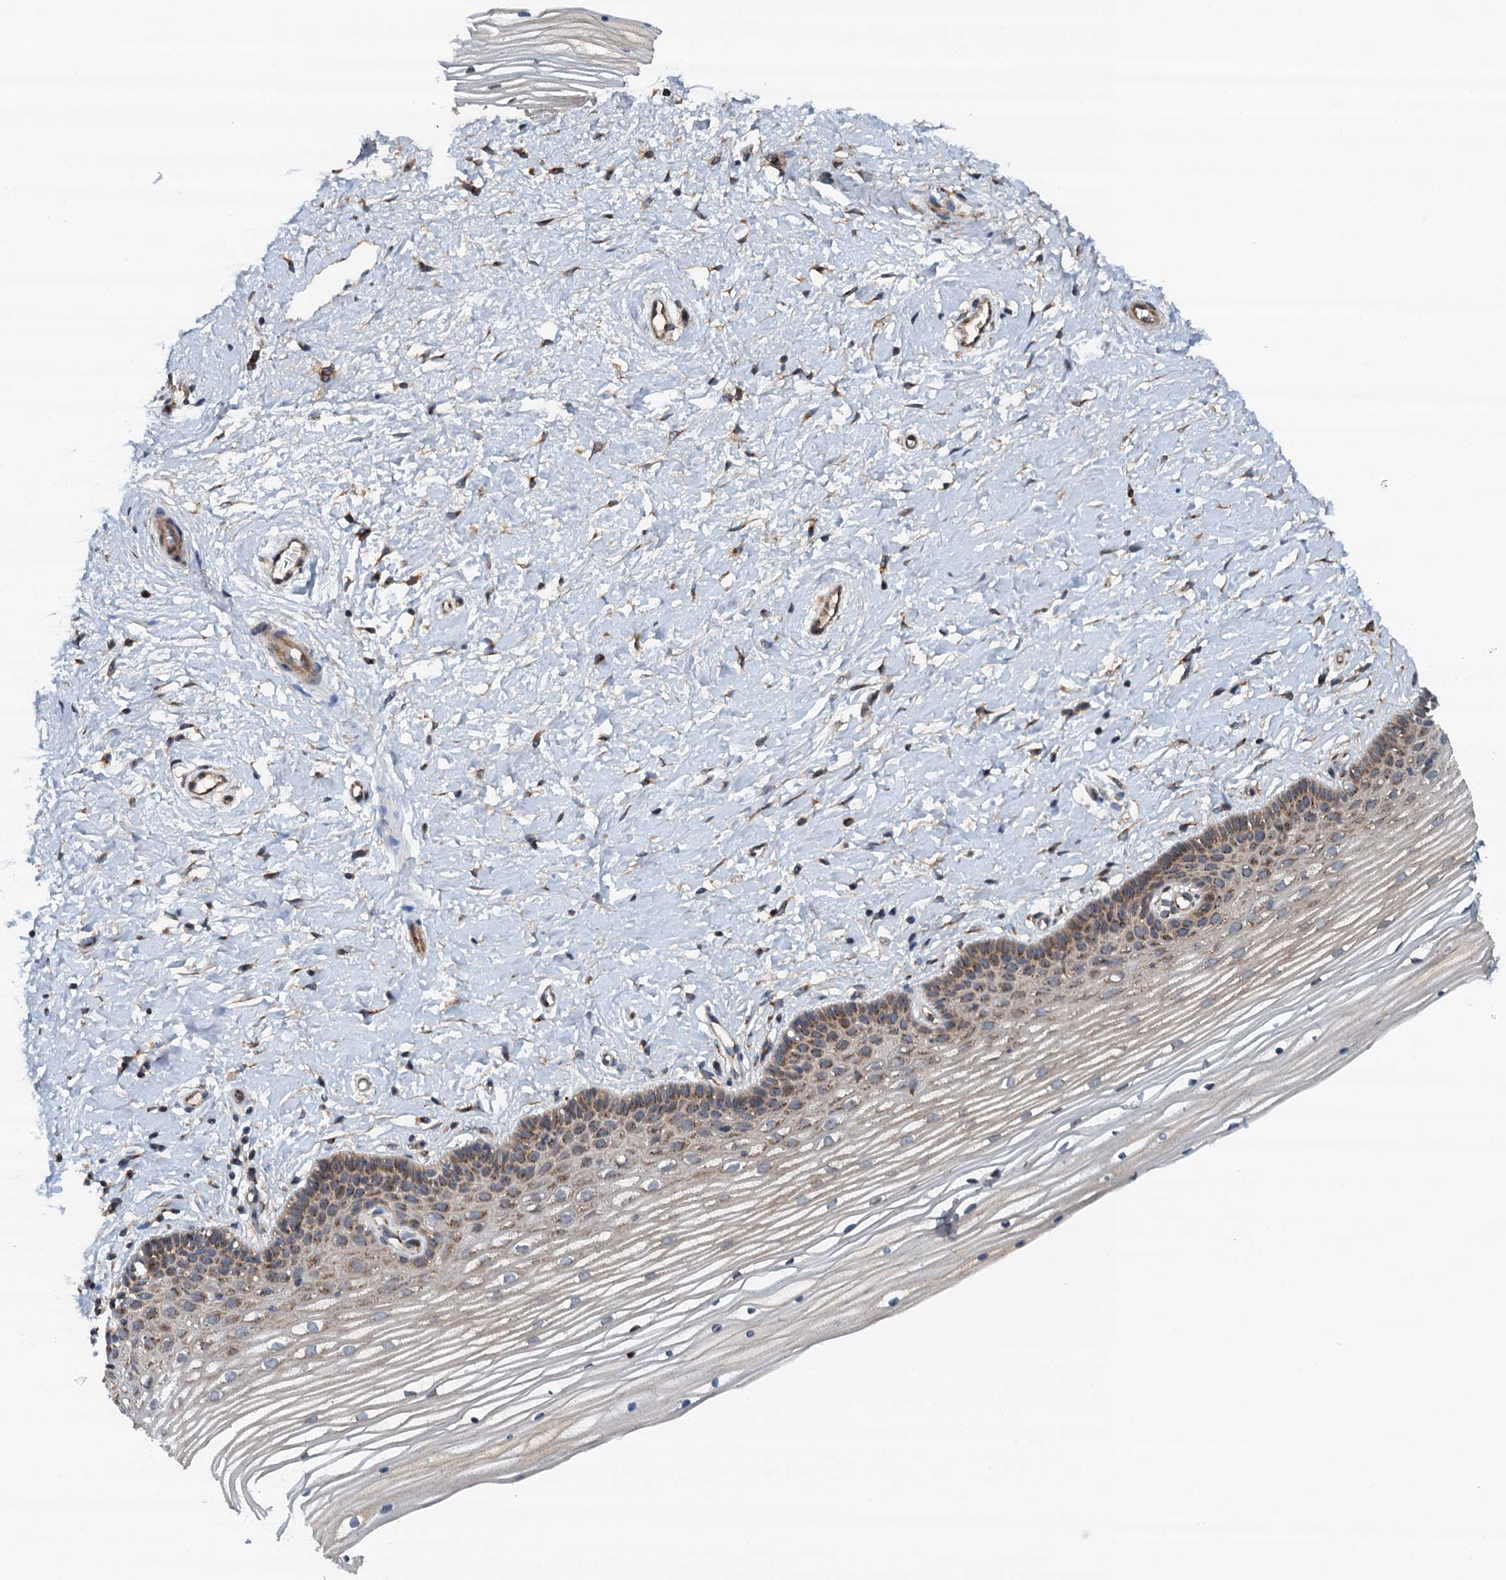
{"staining": {"intensity": "moderate", "quantity": "25%-75%", "location": "cytoplasmic/membranous"}, "tissue": "vagina", "cell_type": "Squamous epithelial cells", "image_type": "normal", "snomed": [{"axis": "morphology", "description": "Normal tissue, NOS"}, {"axis": "topography", "description": "Vagina"}, {"axis": "topography", "description": "Cervix"}], "caption": "Approximately 25%-75% of squamous epithelial cells in benign vagina demonstrate moderate cytoplasmic/membranous protein expression as visualized by brown immunohistochemical staining.", "gene": "COG3", "patient": {"sex": "female", "age": 40}}